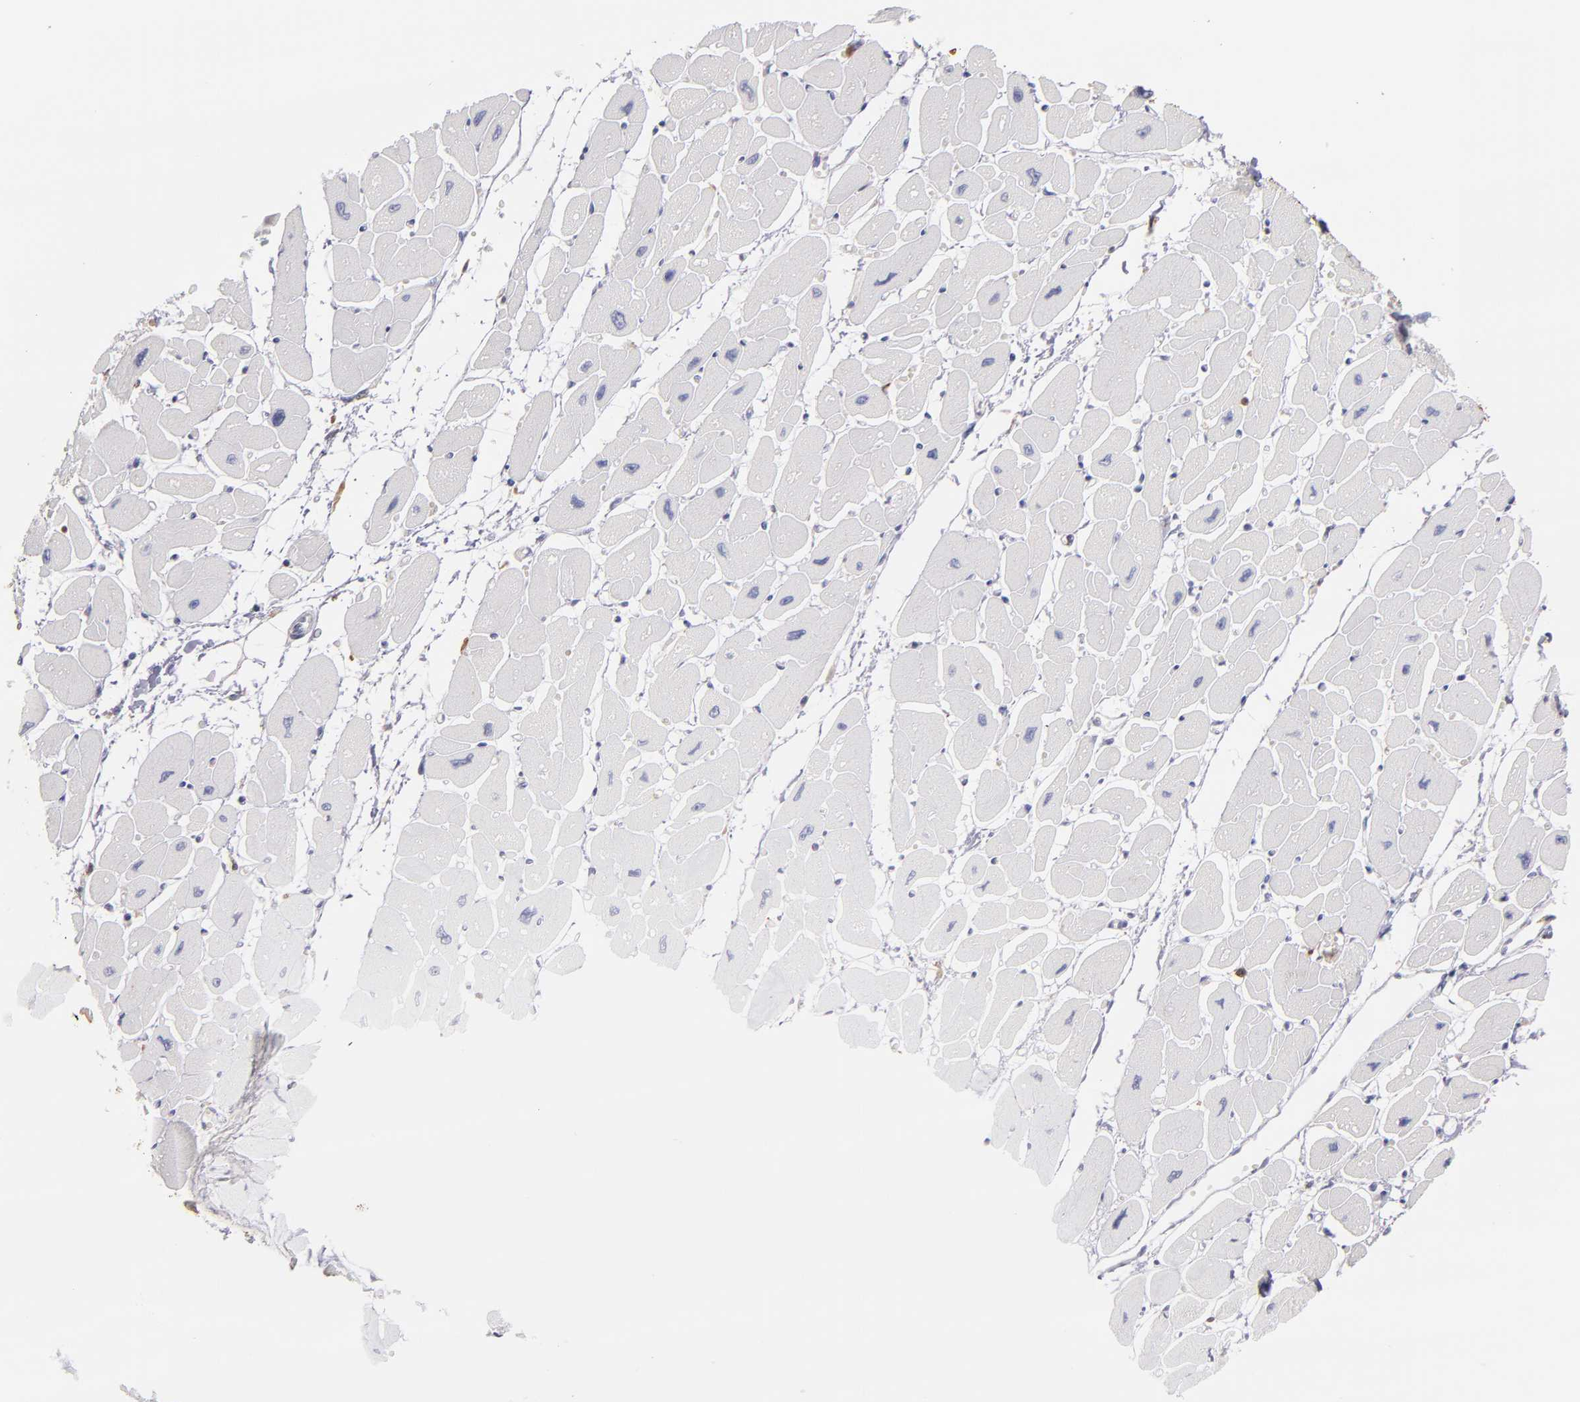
{"staining": {"intensity": "negative", "quantity": "none", "location": "none"}, "tissue": "heart muscle", "cell_type": "Cardiomyocytes", "image_type": "normal", "snomed": [{"axis": "morphology", "description": "Normal tissue, NOS"}, {"axis": "topography", "description": "Heart"}], "caption": "Immunohistochemical staining of unremarkable heart muscle shows no significant positivity in cardiomyocytes. (DAB IHC visualized using brightfield microscopy, high magnification).", "gene": "PRKCD", "patient": {"sex": "female", "age": 54}}